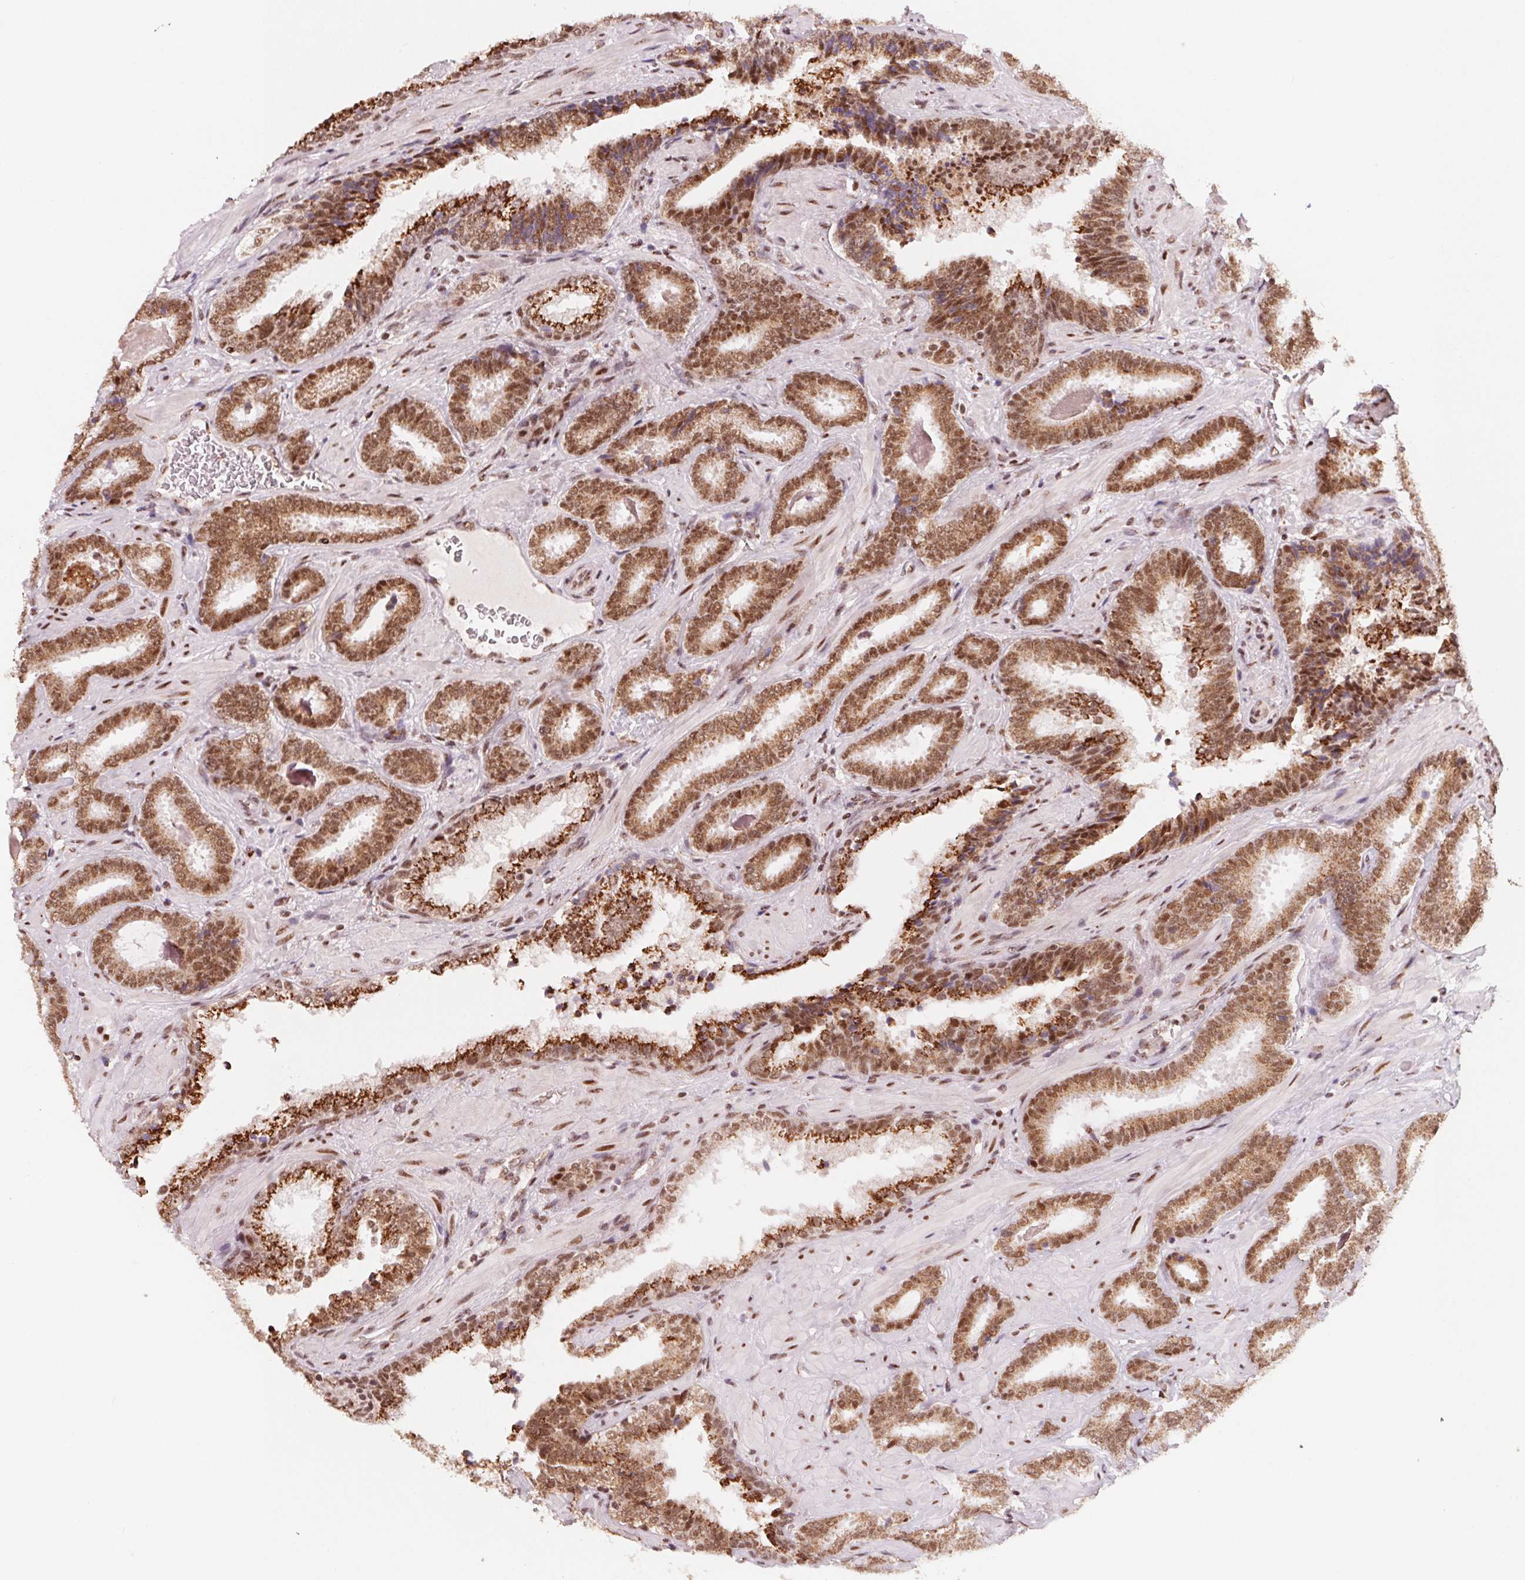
{"staining": {"intensity": "moderate", "quantity": ">75%", "location": "cytoplasmic/membranous,nuclear"}, "tissue": "prostate cancer", "cell_type": "Tumor cells", "image_type": "cancer", "snomed": [{"axis": "morphology", "description": "Adenocarcinoma, Low grade"}, {"axis": "topography", "description": "Prostate"}], "caption": "Protein staining of prostate cancer (adenocarcinoma (low-grade)) tissue exhibits moderate cytoplasmic/membranous and nuclear expression in about >75% of tumor cells. The protein is shown in brown color, while the nuclei are stained blue.", "gene": "TOPORS", "patient": {"sex": "male", "age": 61}}